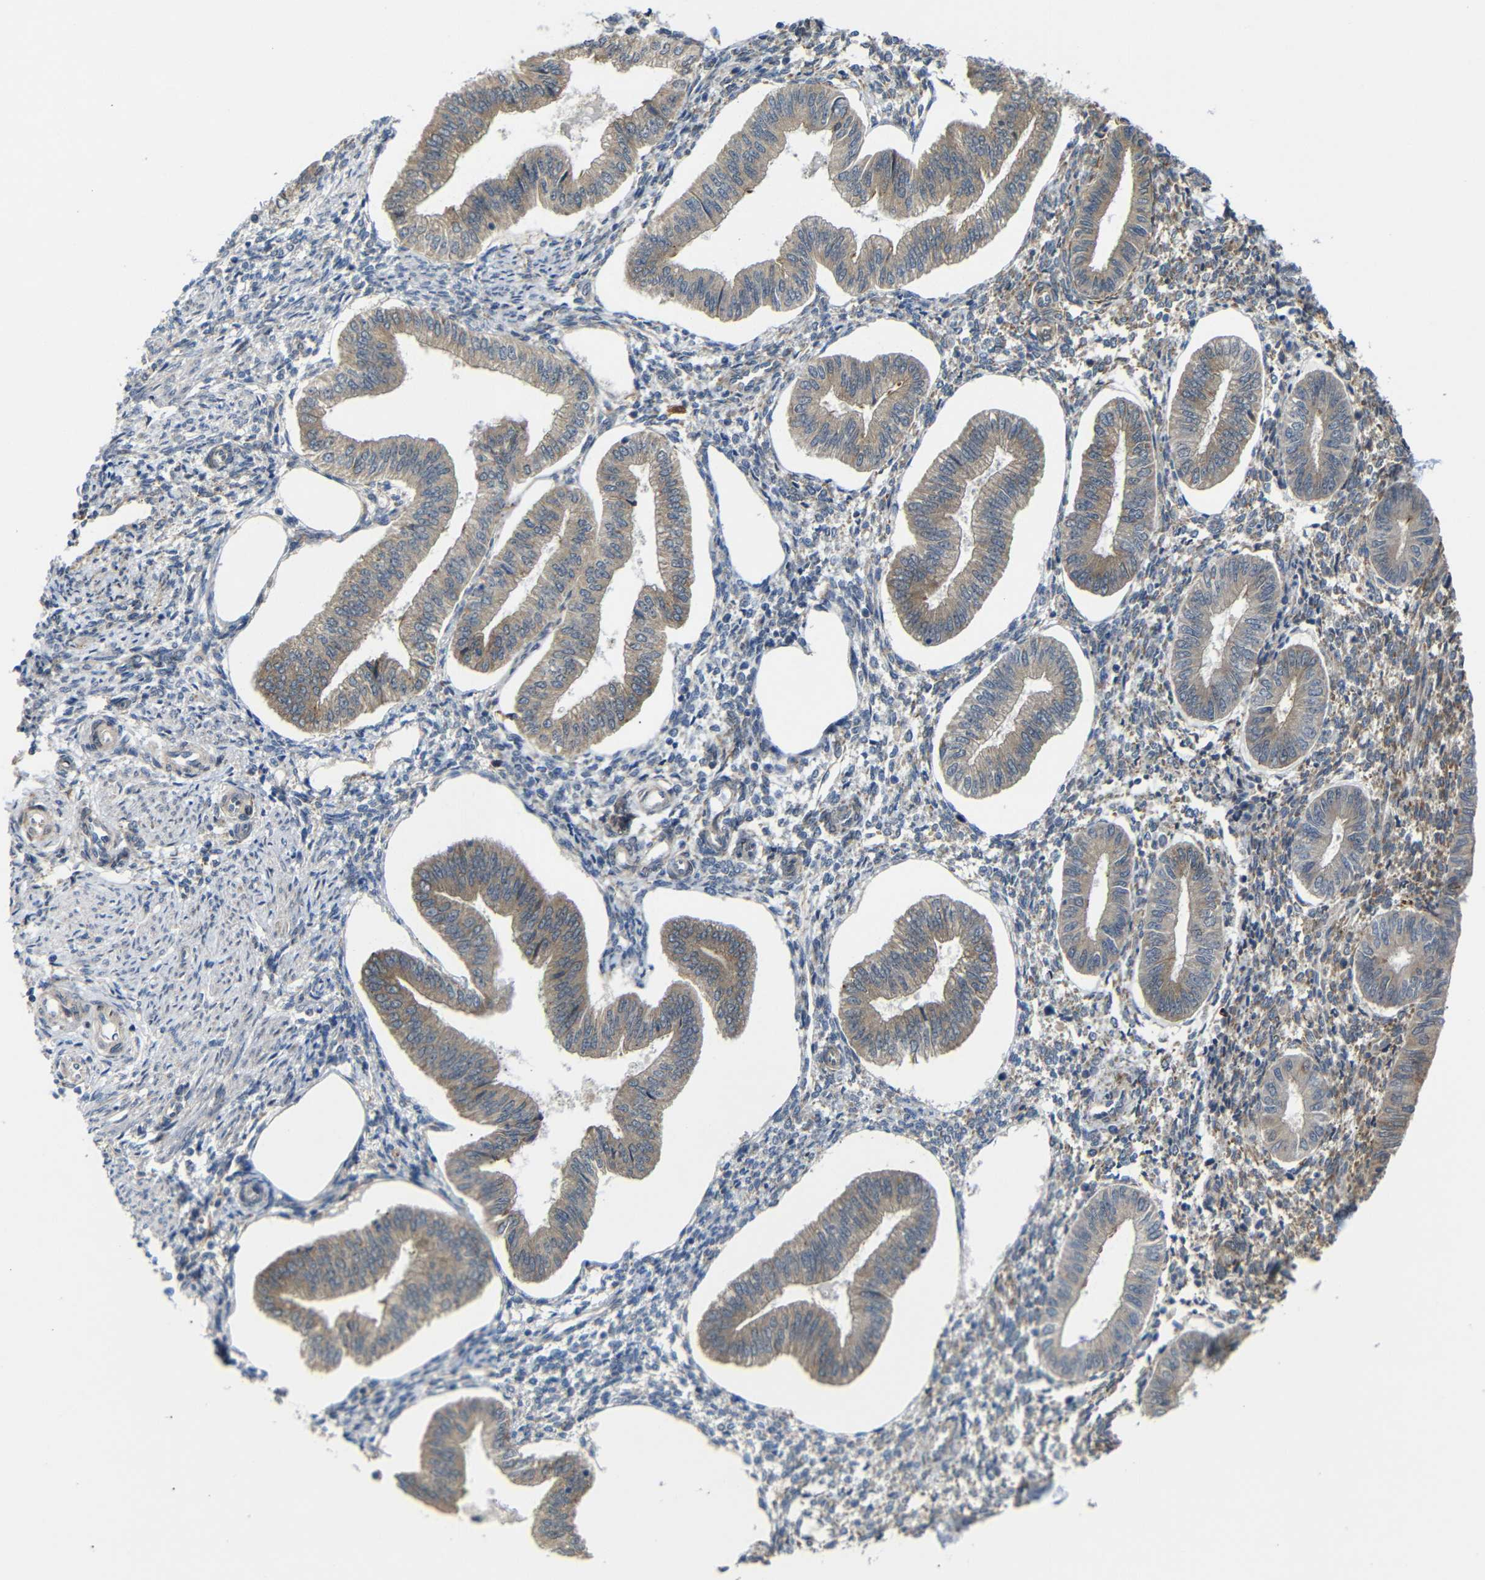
{"staining": {"intensity": "negative", "quantity": "none", "location": "none"}, "tissue": "endometrium", "cell_type": "Cells in endometrial stroma", "image_type": "normal", "snomed": [{"axis": "morphology", "description": "Normal tissue, NOS"}, {"axis": "topography", "description": "Endometrium"}], "caption": "Endometrium was stained to show a protein in brown. There is no significant staining in cells in endometrial stroma. The staining was performed using DAB to visualize the protein expression in brown, while the nuclei were stained in blue with hematoxylin (Magnification: 20x).", "gene": "P3H2", "patient": {"sex": "female", "age": 50}}